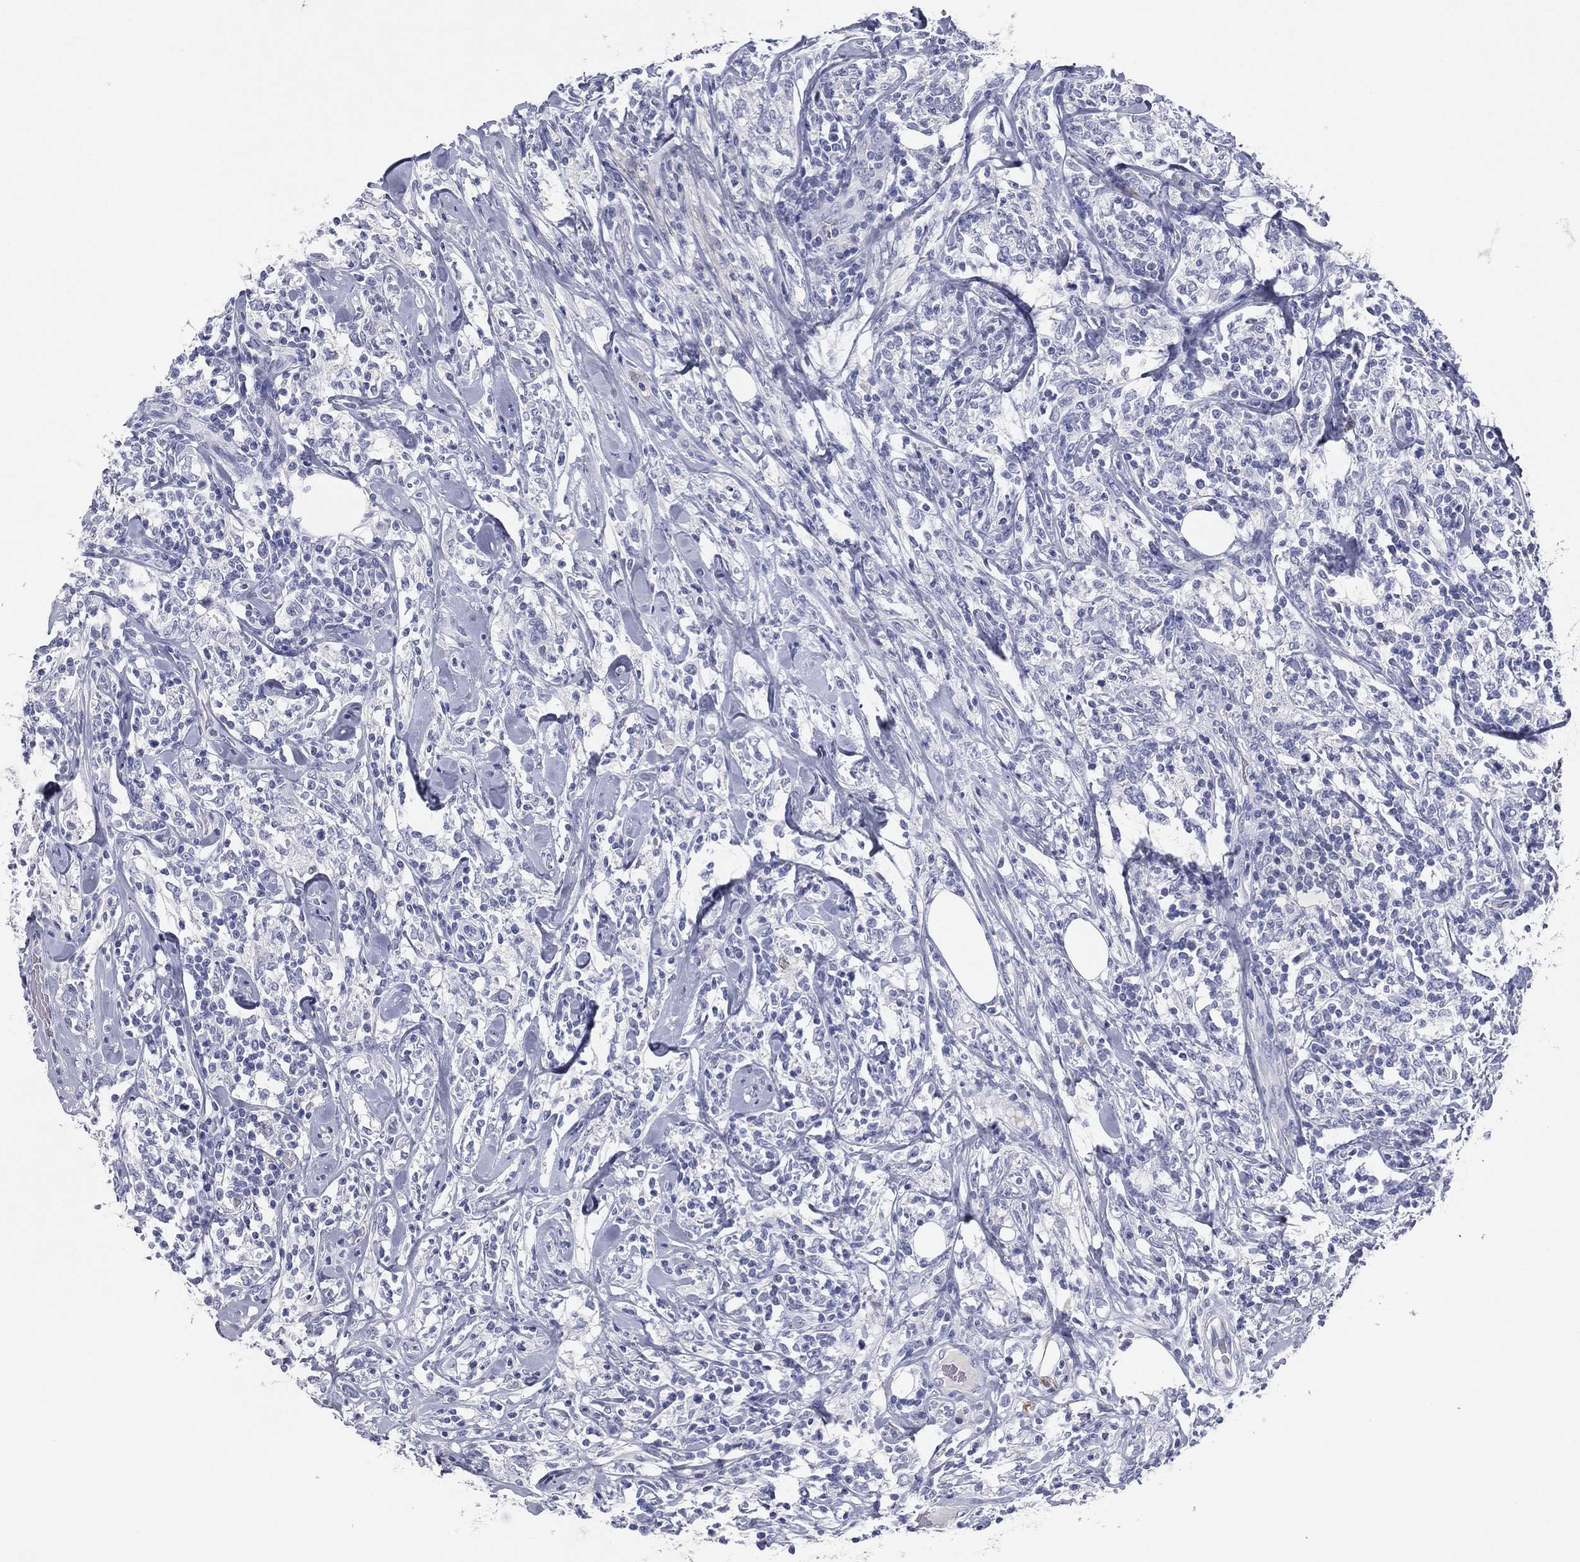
{"staining": {"intensity": "negative", "quantity": "none", "location": "none"}, "tissue": "lymphoma", "cell_type": "Tumor cells", "image_type": "cancer", "snomed": [{"axis": "morphology", "description": "Malignant lymphoma, non-Hodgkin's type, High grade"}, {"axis": "topography", "description": "Lymph node"}], "caption": "A photomicrograph of lymphoma stained for a protein displays no brown staining in tumor cells.", "gene": "KRT7", "patient": {"sex": "female", "age": 84}}